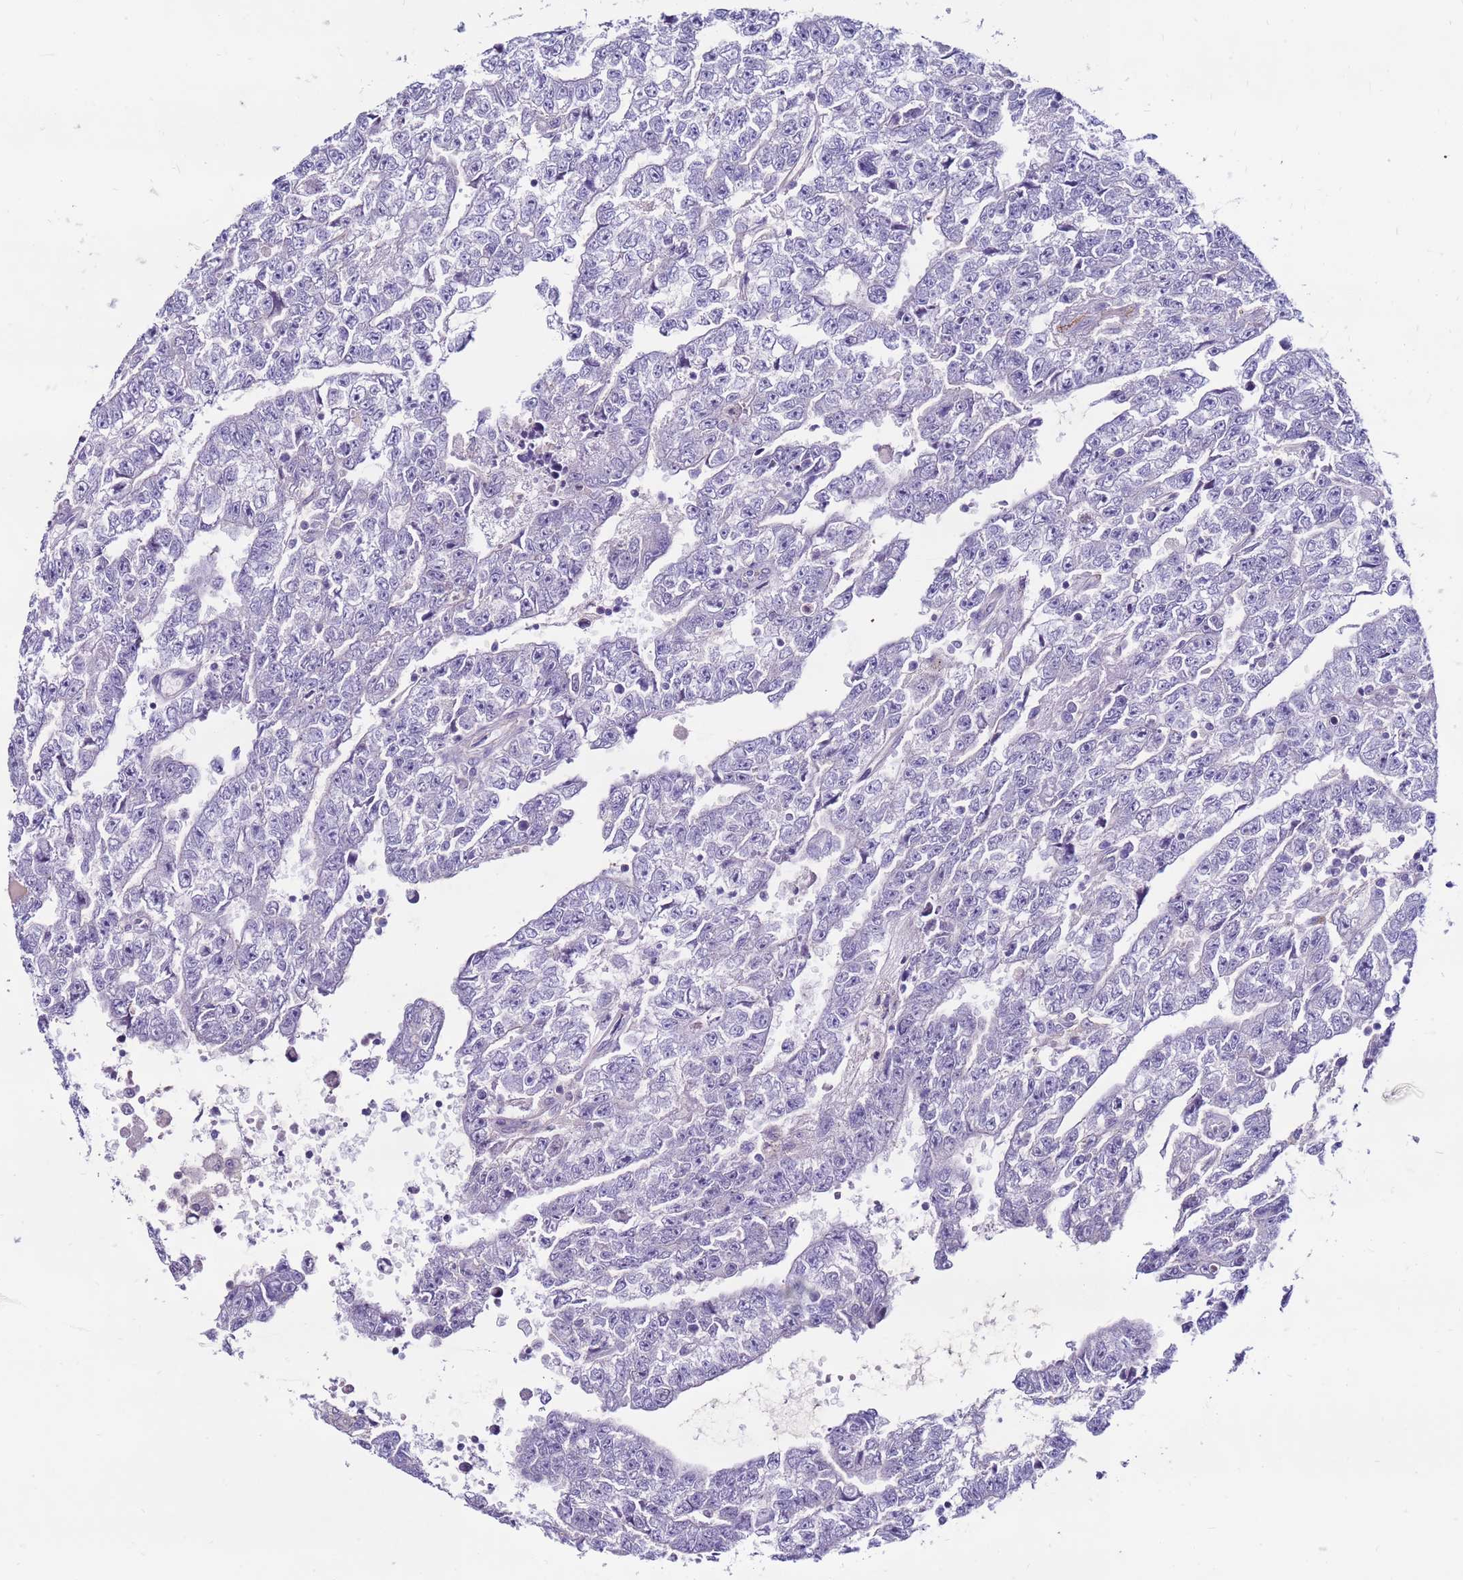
{"staining": {"intensity": "negative", "quantity": "none", "location": "none"}, "tissue": "testis cancer", "cell_type": "Tumor cells", "image_type": "cancer", "snomed": [{"axis": "morphology", "description": "Carcinoma, Embryonal, NOS"}, {"axis": "topography", "description": "Testis"}], "caption": "Immunohistochemical staining of human testis embryonal carcinoma reveals no significant staining in tumor cells.", "gene": "CLEC4M", "patient": {"sex": "male", "age": 25}}